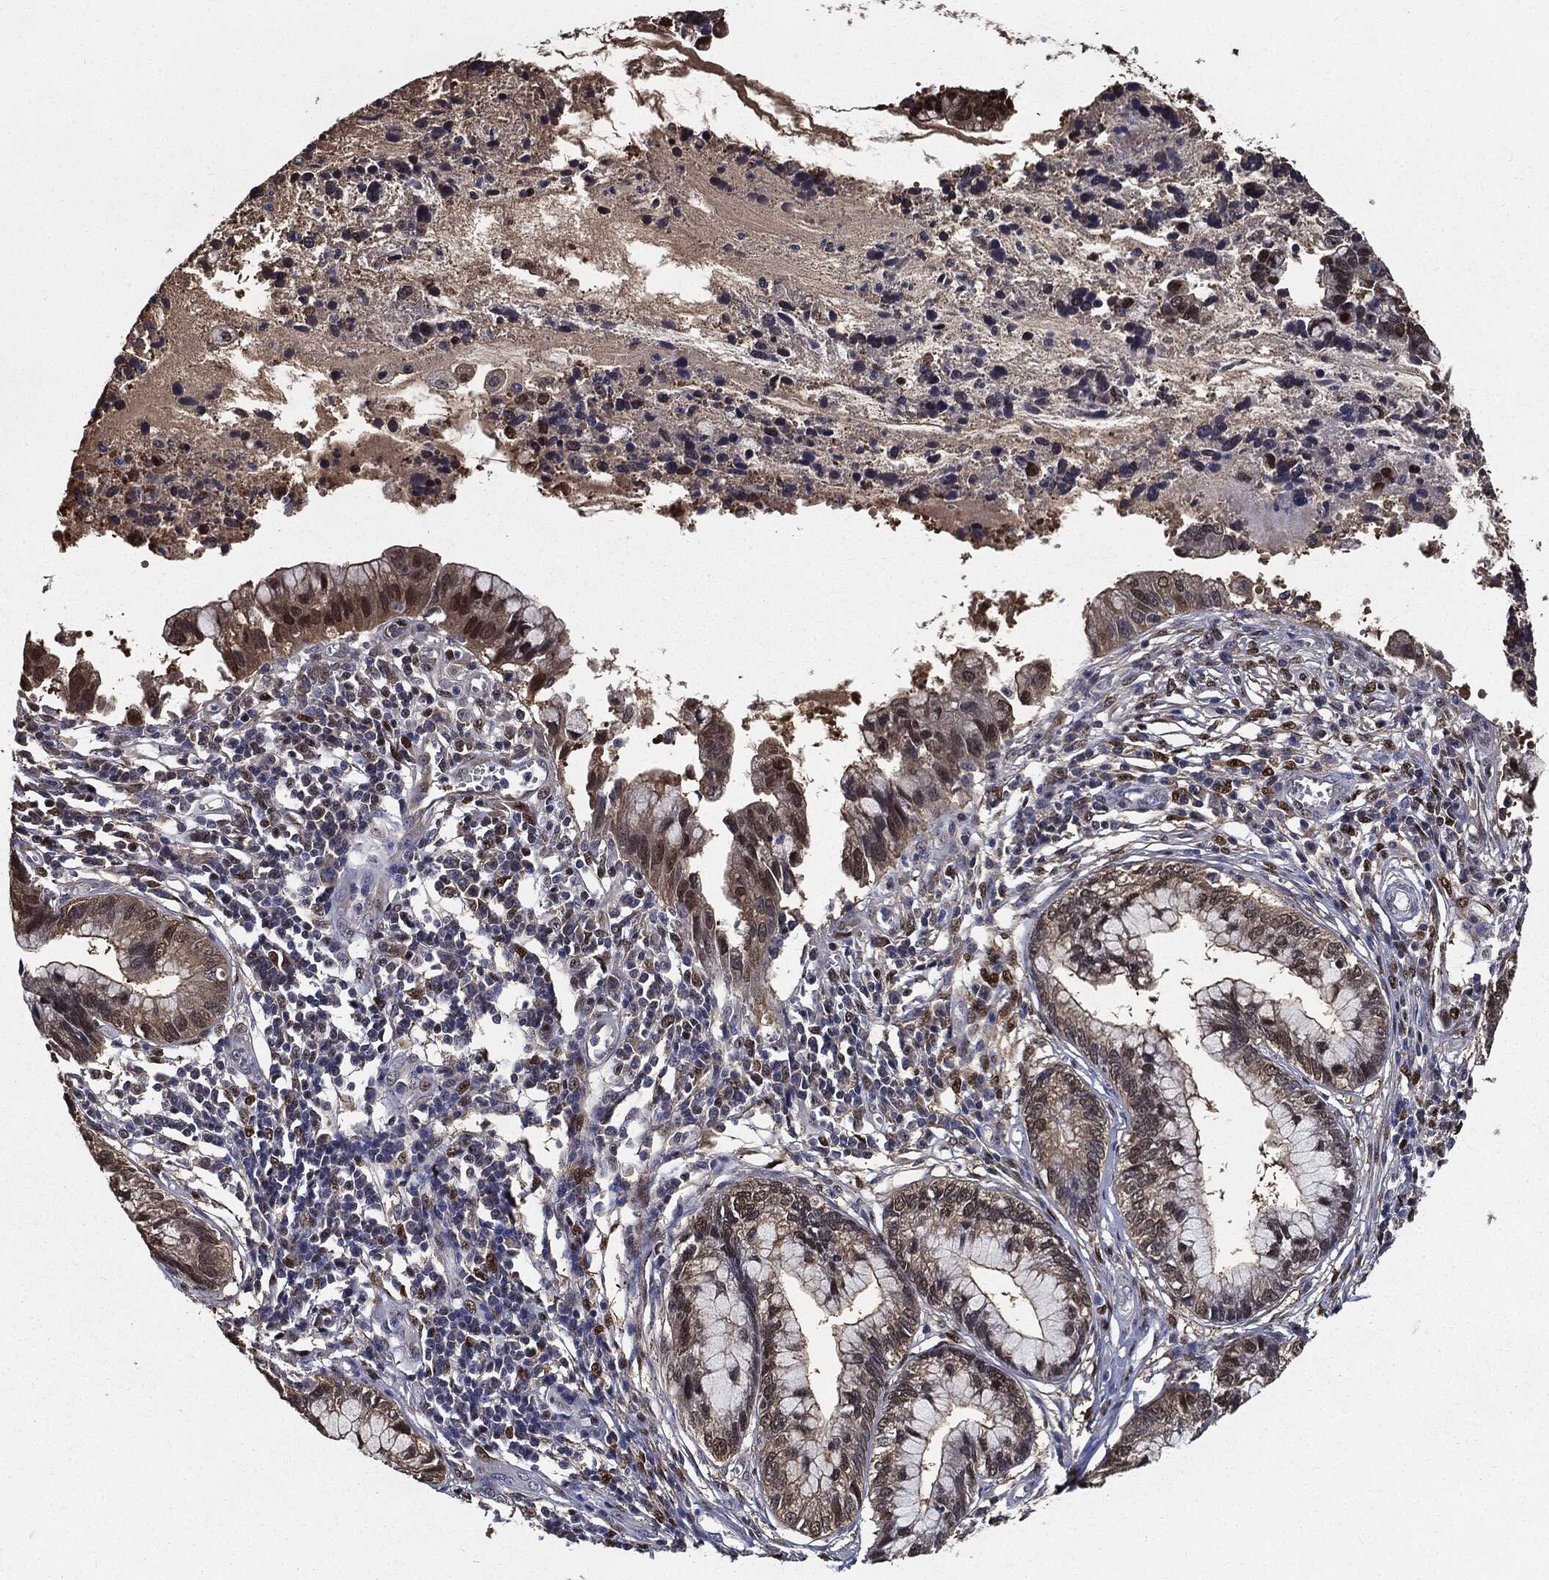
{"staining": {"intensity": "strong", "quantity": "<25%", "location": "nuclear"}, "tissue": "cervical cancer", "cell_type": "Tumor cells", "image_type": "cancer", "snomed": [{"axis": "morphology", "description": "Adenocarcinoma, NOS"}, {"axis": "topography", "description": "Cervix"}], "caption": "Cervical cancer (adenocarcinoma) stained for a protein (brown) reveals strong nuclear positive positivity in about <25% of tumor cells.", "gene": "JUN", "patient": {"sex": "female", "age": 44}}